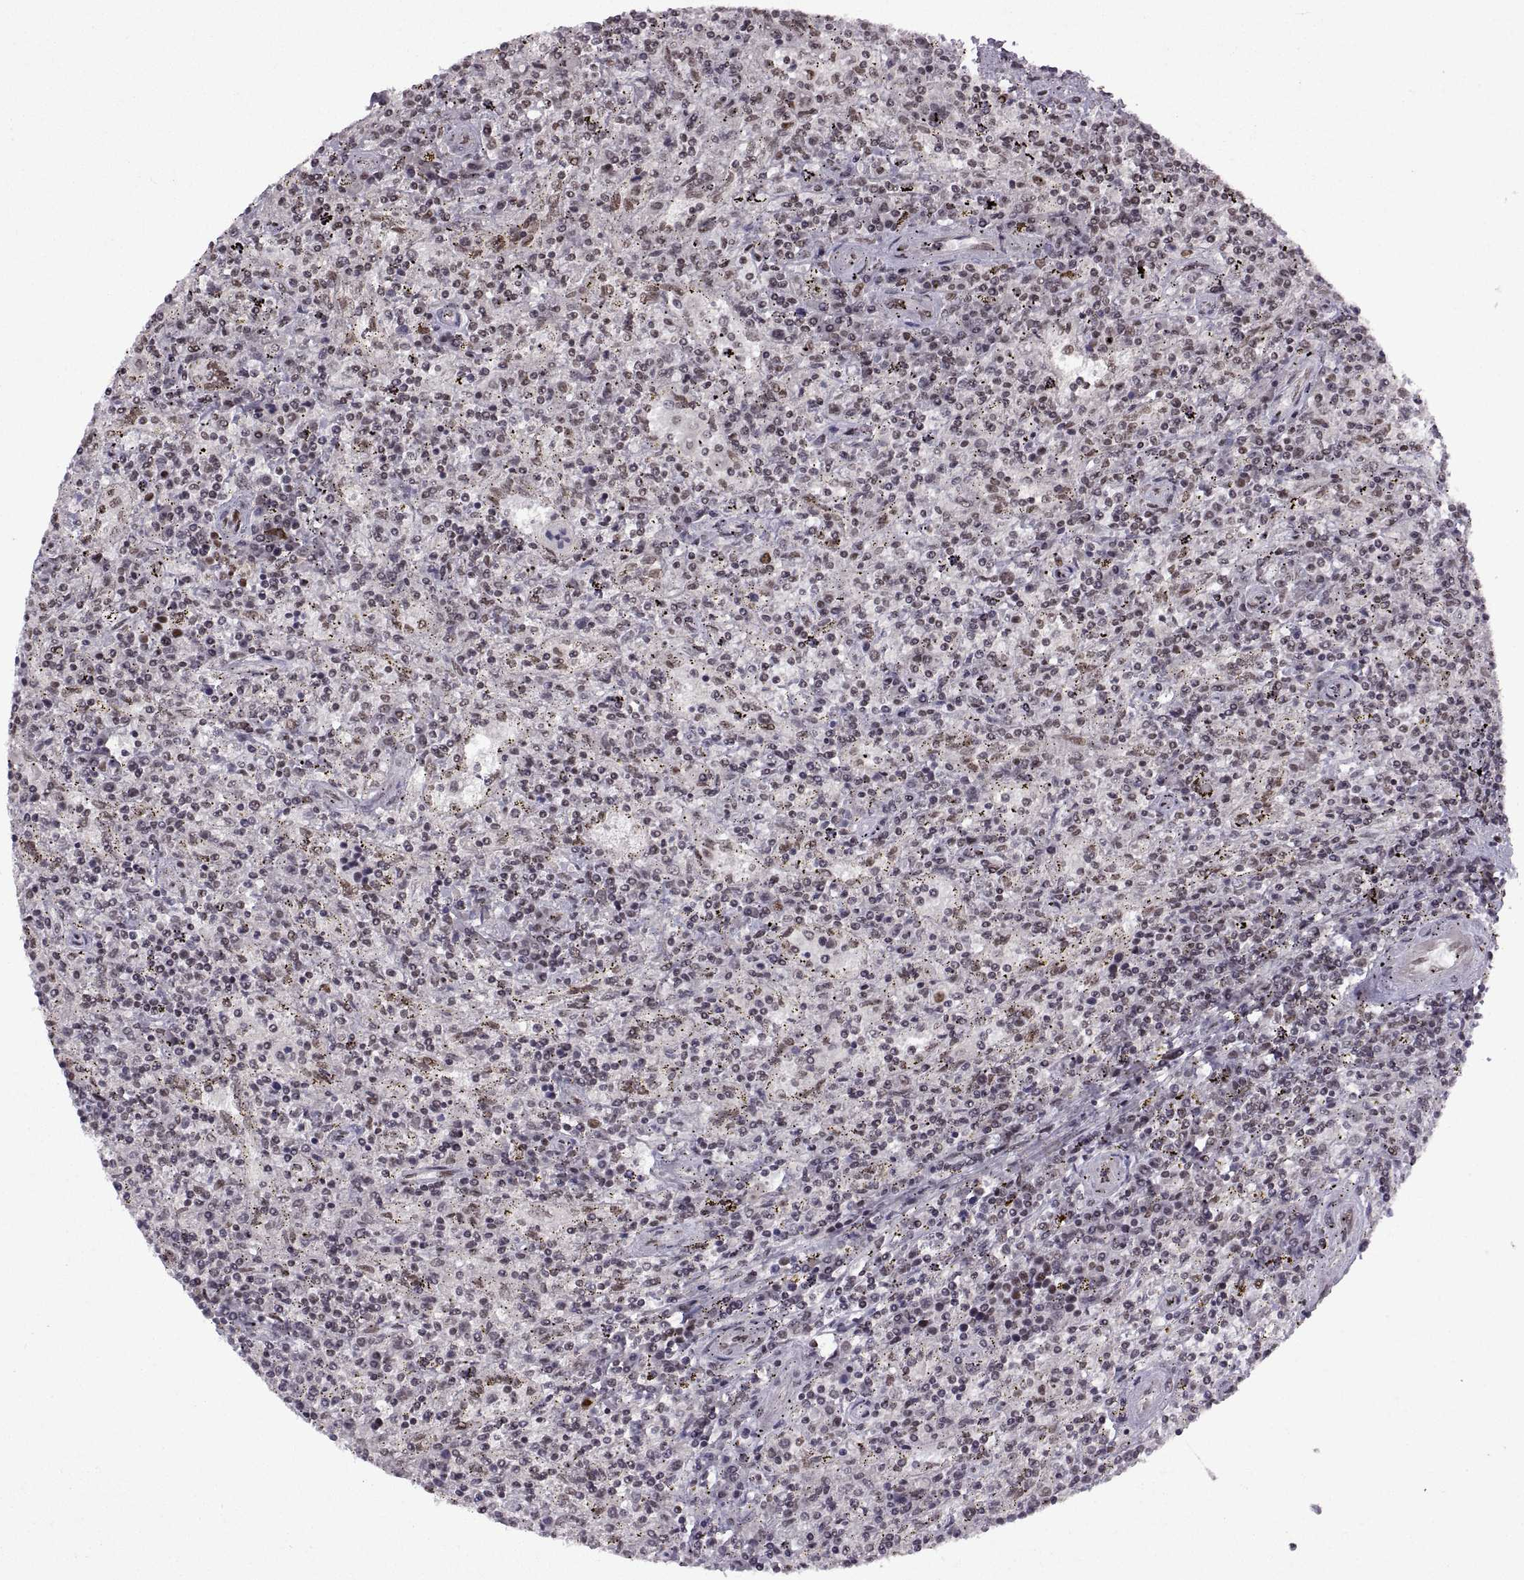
{"staining": {"intensity": "weak", "quantity": ">75%", "location": "nuclear"}, "tissue": "lymphoma", "cell_type": "Tumor cells", "image_type": "cancer", "snomed": [{"axis": "morphology", "description": "Malignant lymphoma, non-Hodgkin's type, Low grade"}, {"axis": "topography", "description": "Spleen"}], "caption": "Immunohistochemical staining of malignant lymphoma, non-Hodgkin's type (low-grade) displays low levels of weak nuclear protein expression in about >75% of tumor cells.", "gene": "MT1E", "patient": {"sex": "male", "age": 62}}